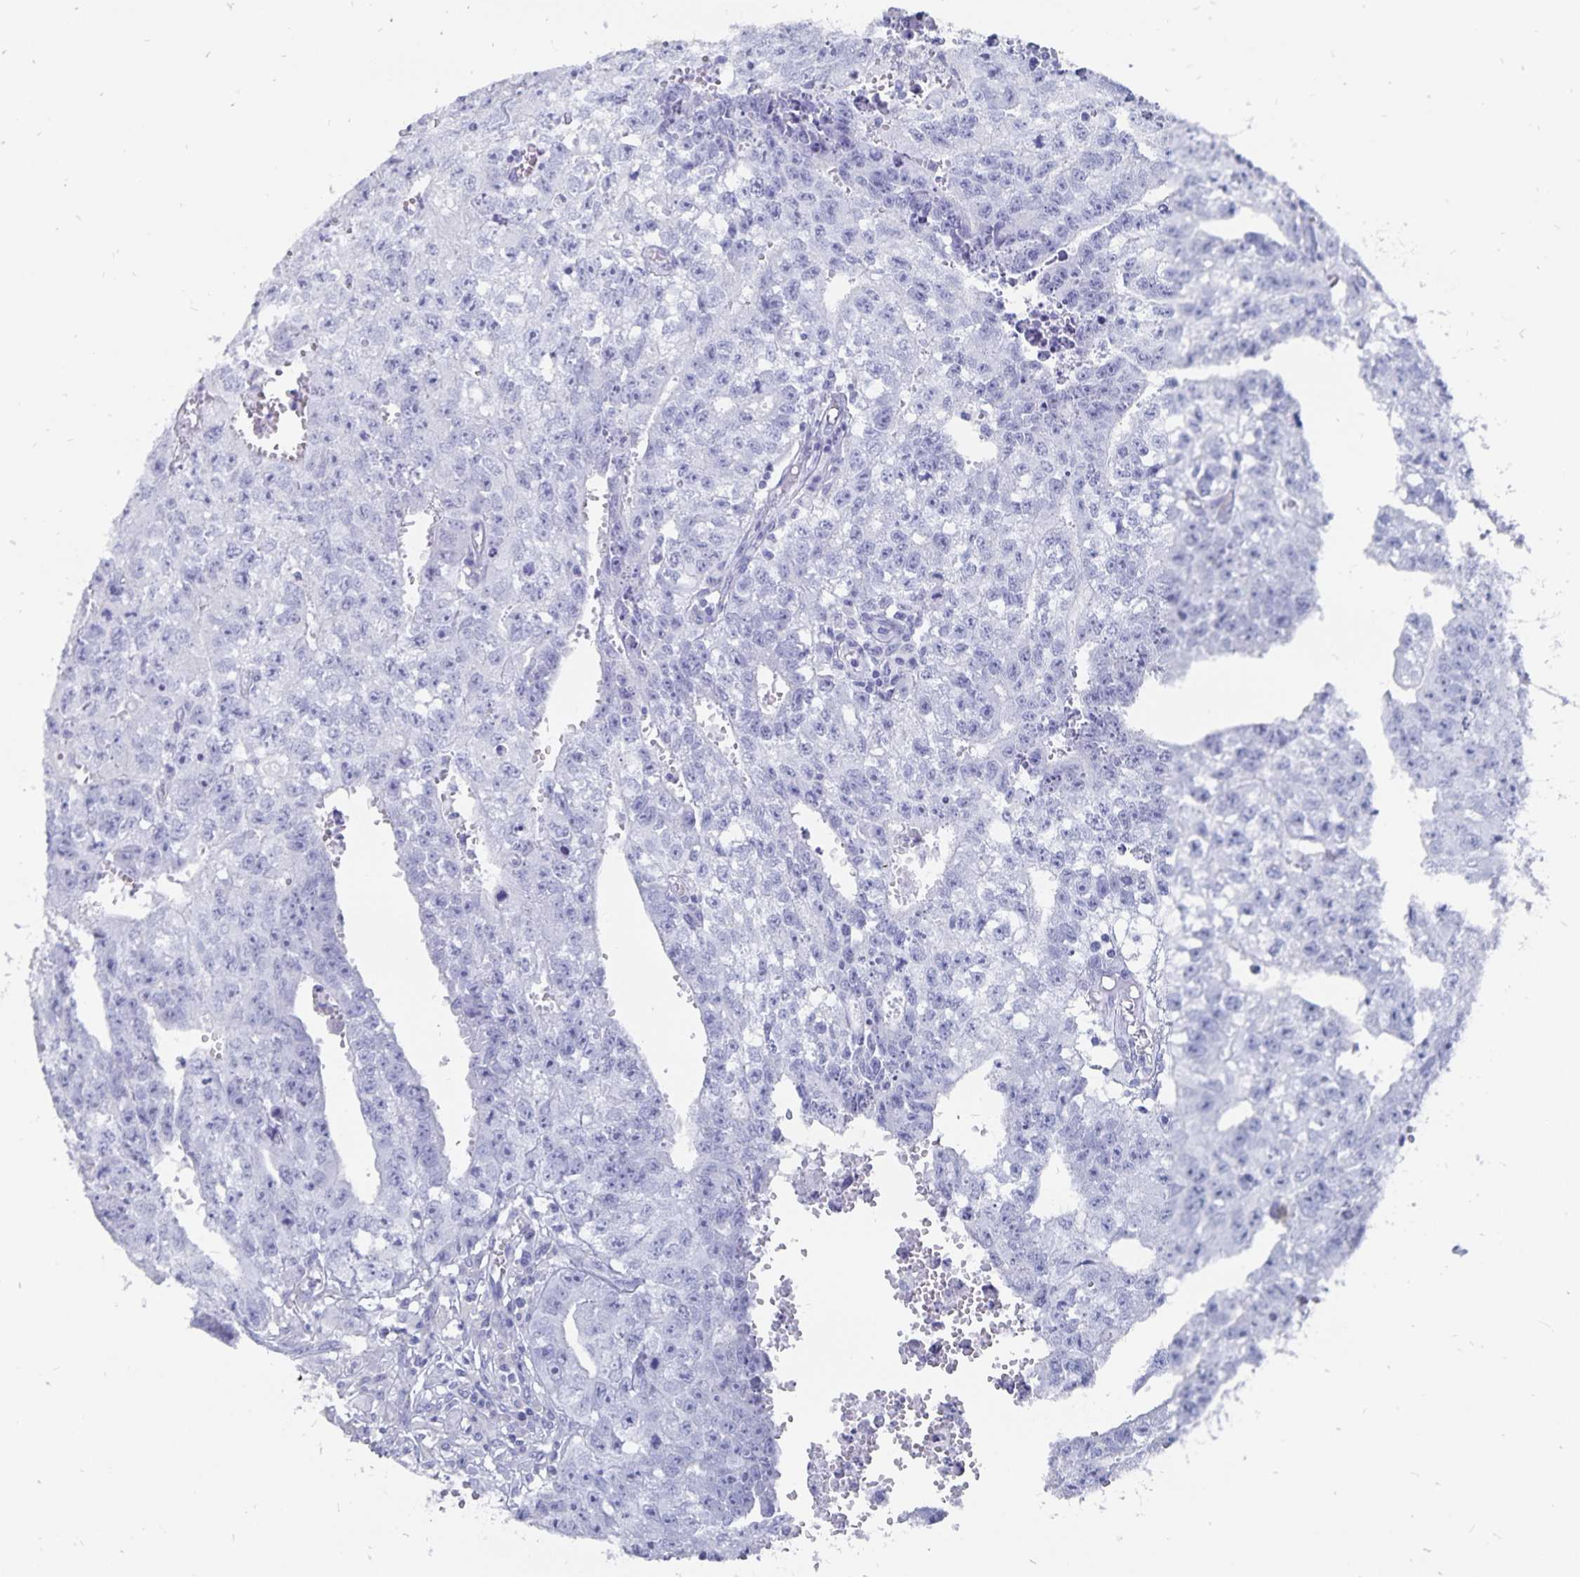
{"staining": {"intensity": "negative", "quantity": "none", "location": "none"}, "tissue": "testis cancer", "cell_type": "Tumor cells", "image_type": "cancer", "snomed": [{"axis": "morphology", "description": "Carcinoma, Embryonal, NOS"}, {"axis": "morphology", "description": "Teratoma, malignant, NOS"}, {"axis": "topography", "description": "Testis"}], "caption": "Tumor cells show no significant protein expression in testis malignant teratoma. Nuclei are stained in blue.", "gene": "ADH1A", "patient": {"sex": "male", "age": 24}}